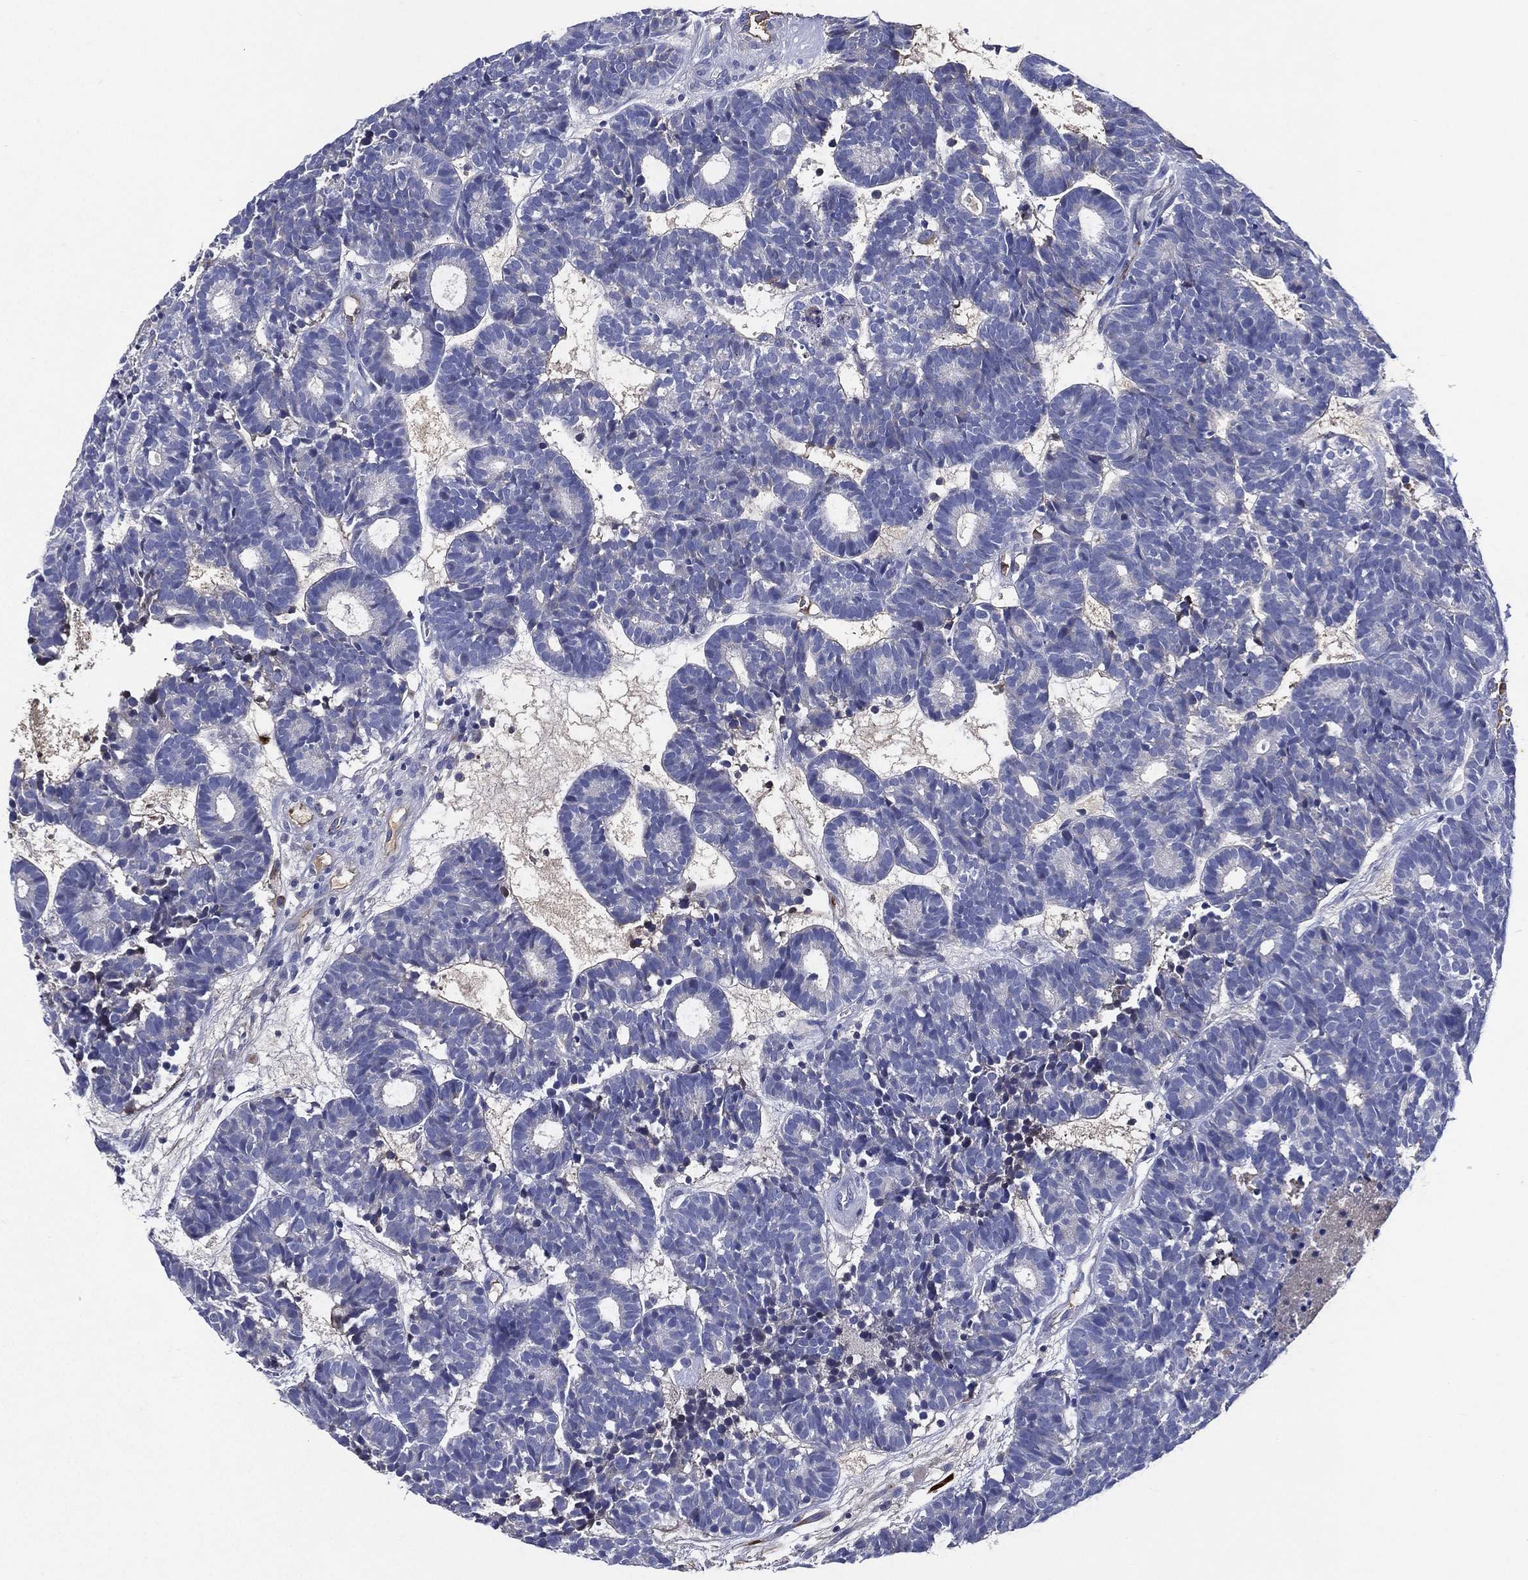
{"staining": {"intensity": "negative", "quantity": "none", "location": "none"}, "tissue": "head and neck cancer", "cell_type": "Tumor cells", "image_type": "cancer", "snomed": [{"axis": "morphology", "description": "Adenocarcinoma, NOS"}, {"axis": "topography", "description": "Head-Neck"}], "caption": "High magnification brightfield microscopy of adenocarcinoma (head and neck) stained with DAB (3,3'-diaminobenzidine) (brown) and counterstained with hematoxylin (blue): tumor cells show no significant positivity.", "gene": "TMPRSS11D", "patient": {"sex": "female", "age": 81}}